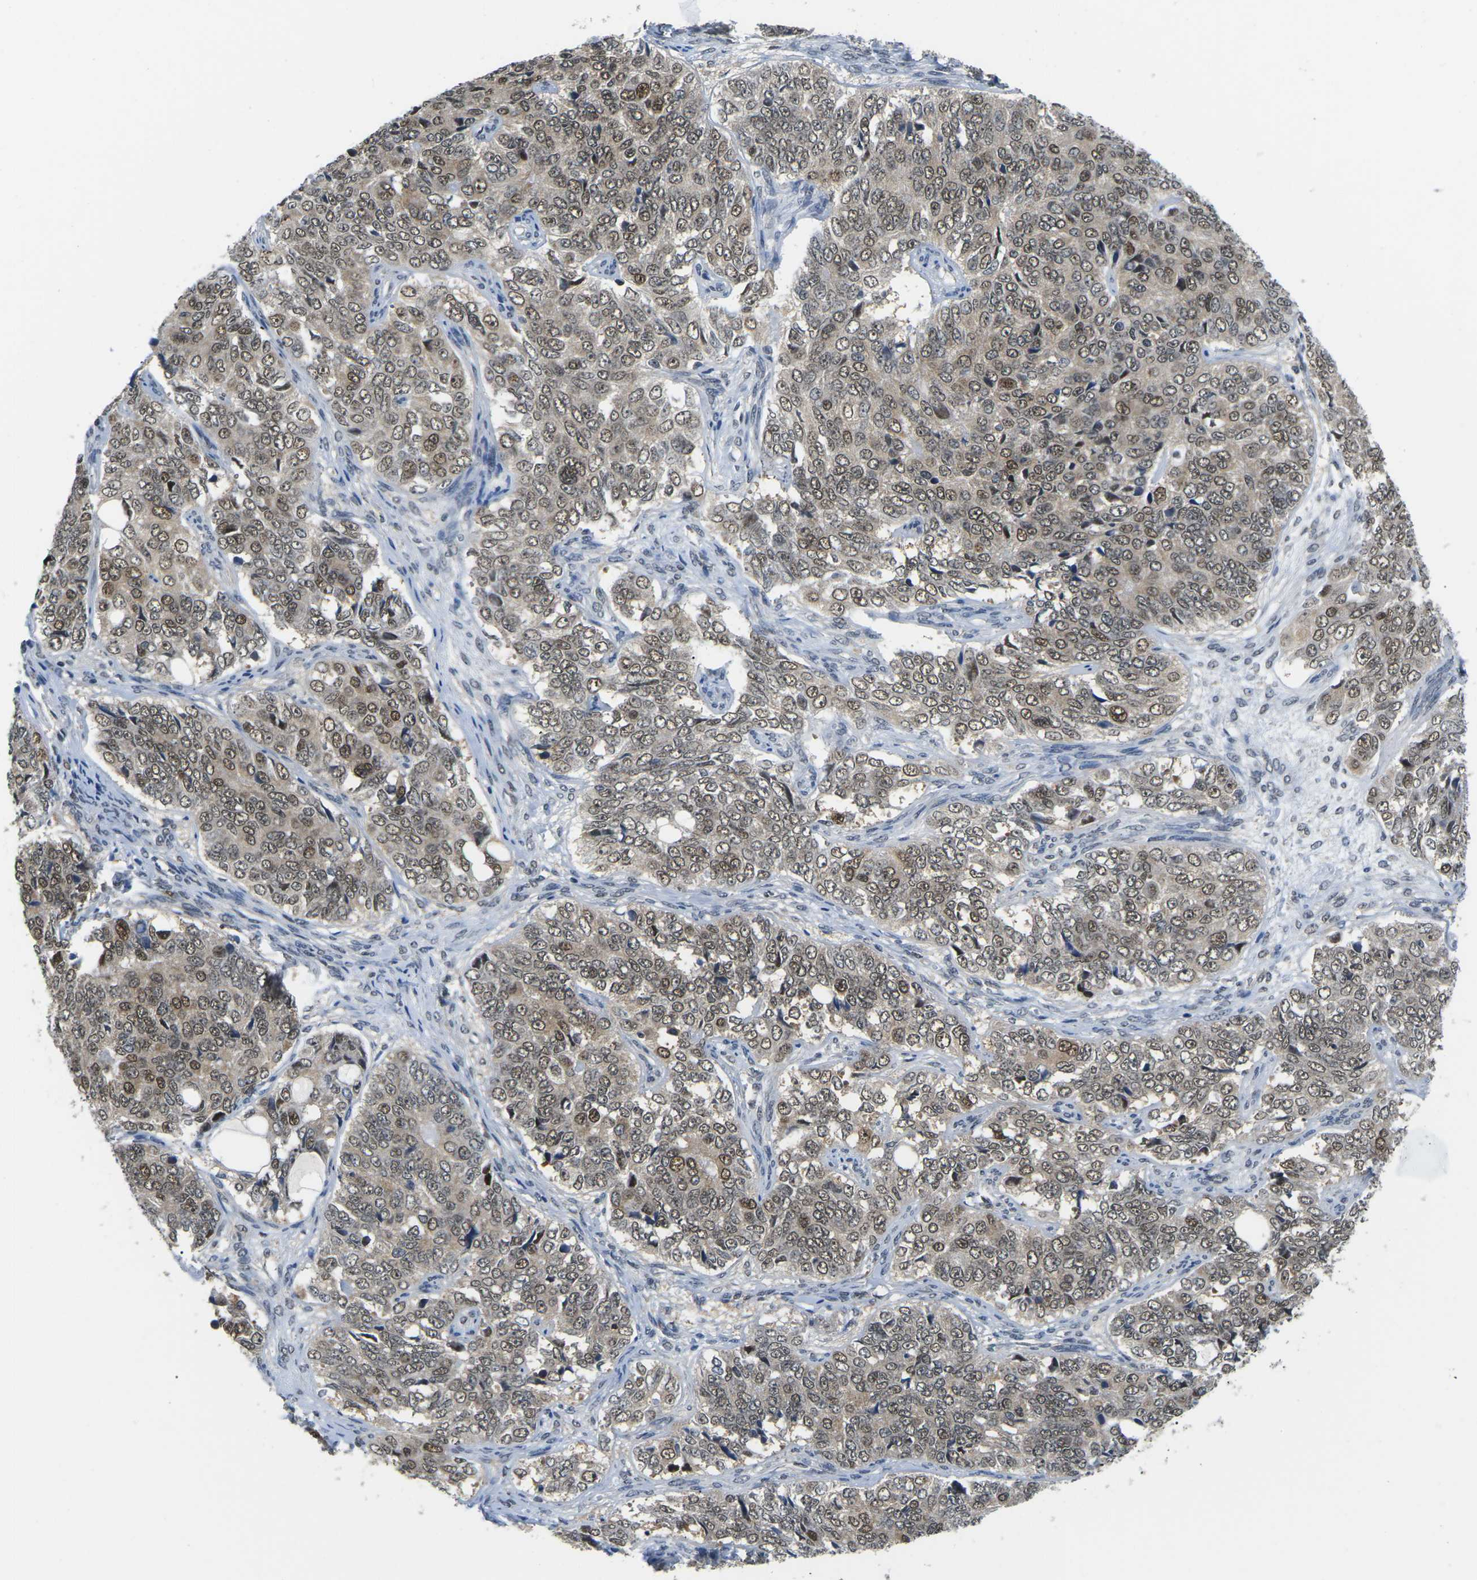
{"staining": {"intensity": "moderate", "quantity": ">75%", "location": "cytoplasmic/membranous,nuclear"}, "tissue": "ovarian cancer", "cell_type": "Tumor cells", "image_type": "cancer", "snomed": [{"axis": "morphology", "description": "Carcinoma, endometroid"}, {"axis": "topography", "description": "Ovary"}], "caption": "Tumor cells demonstrate moderate cytoplasmic/membranous and nuclear staining in about >75% of cells in ovarian cancer (endometroid carcinoma). (Stains: DAB (3,3'-diaminobenzidine) in brown, nuclei in blue, Microscopy: brightfield microscopy at high magnification).", "gene": "UBA7", "patient": {"sex": "female", "age": 51}}